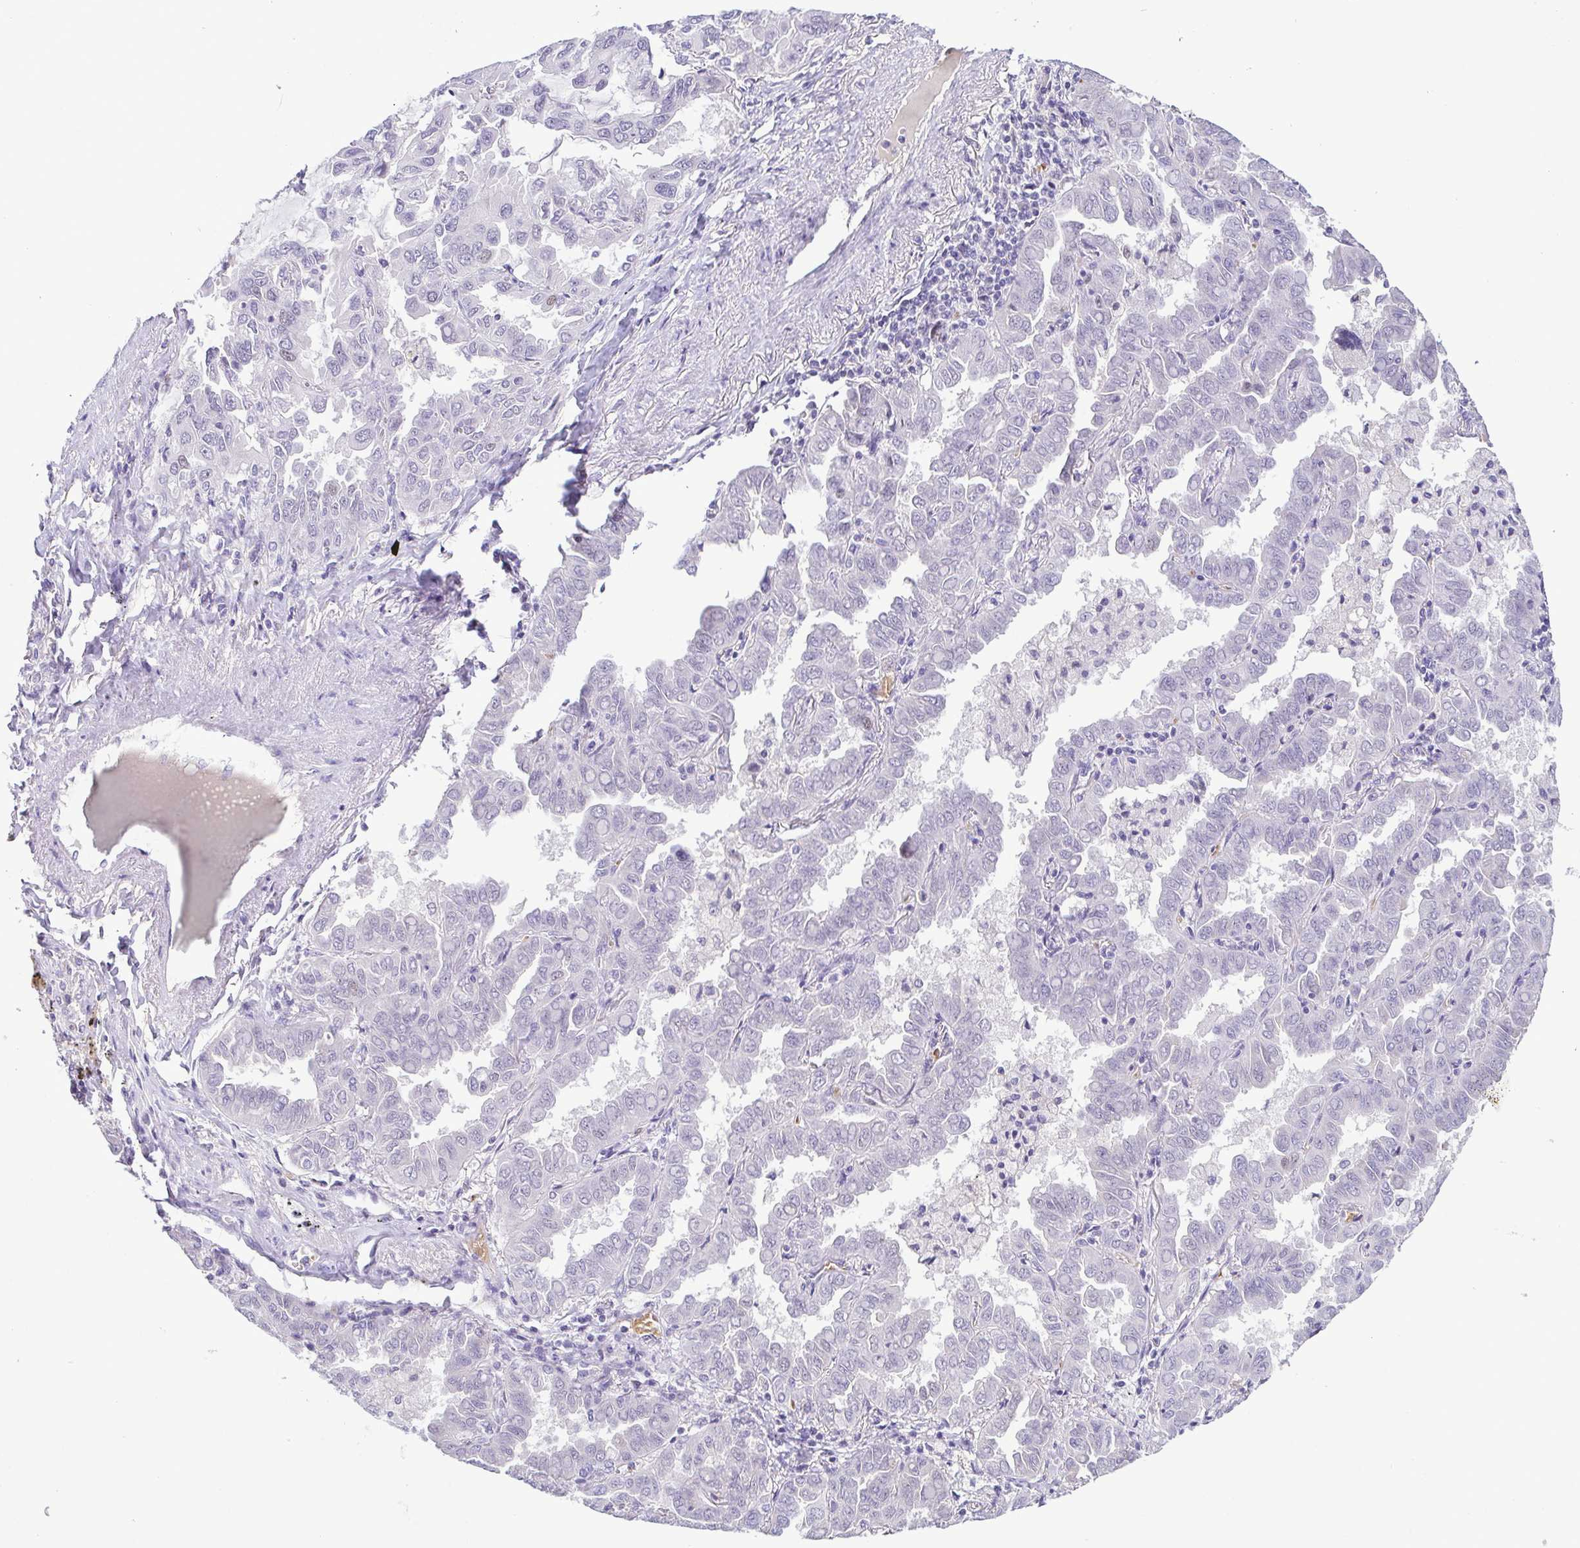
{"staining": {"intensity": "negative", "quantity": "none", "location": "none"}, "tissue": "lung cancer", "cell_type": "Tumor cells", "image_type": "cancer", "snomed": [{"axis": "morphology", "description": "Adenocarcinoma, NOS"}, {"axis": "topography", "description": "Lung"}], "caption": "An immunohistochemistry photomicrograph of lung cancer is shown. There is no staining in tumor cells of lung cancer.", "gene": "TIPIN", "patient": {"sex": "male", "age": 64}}